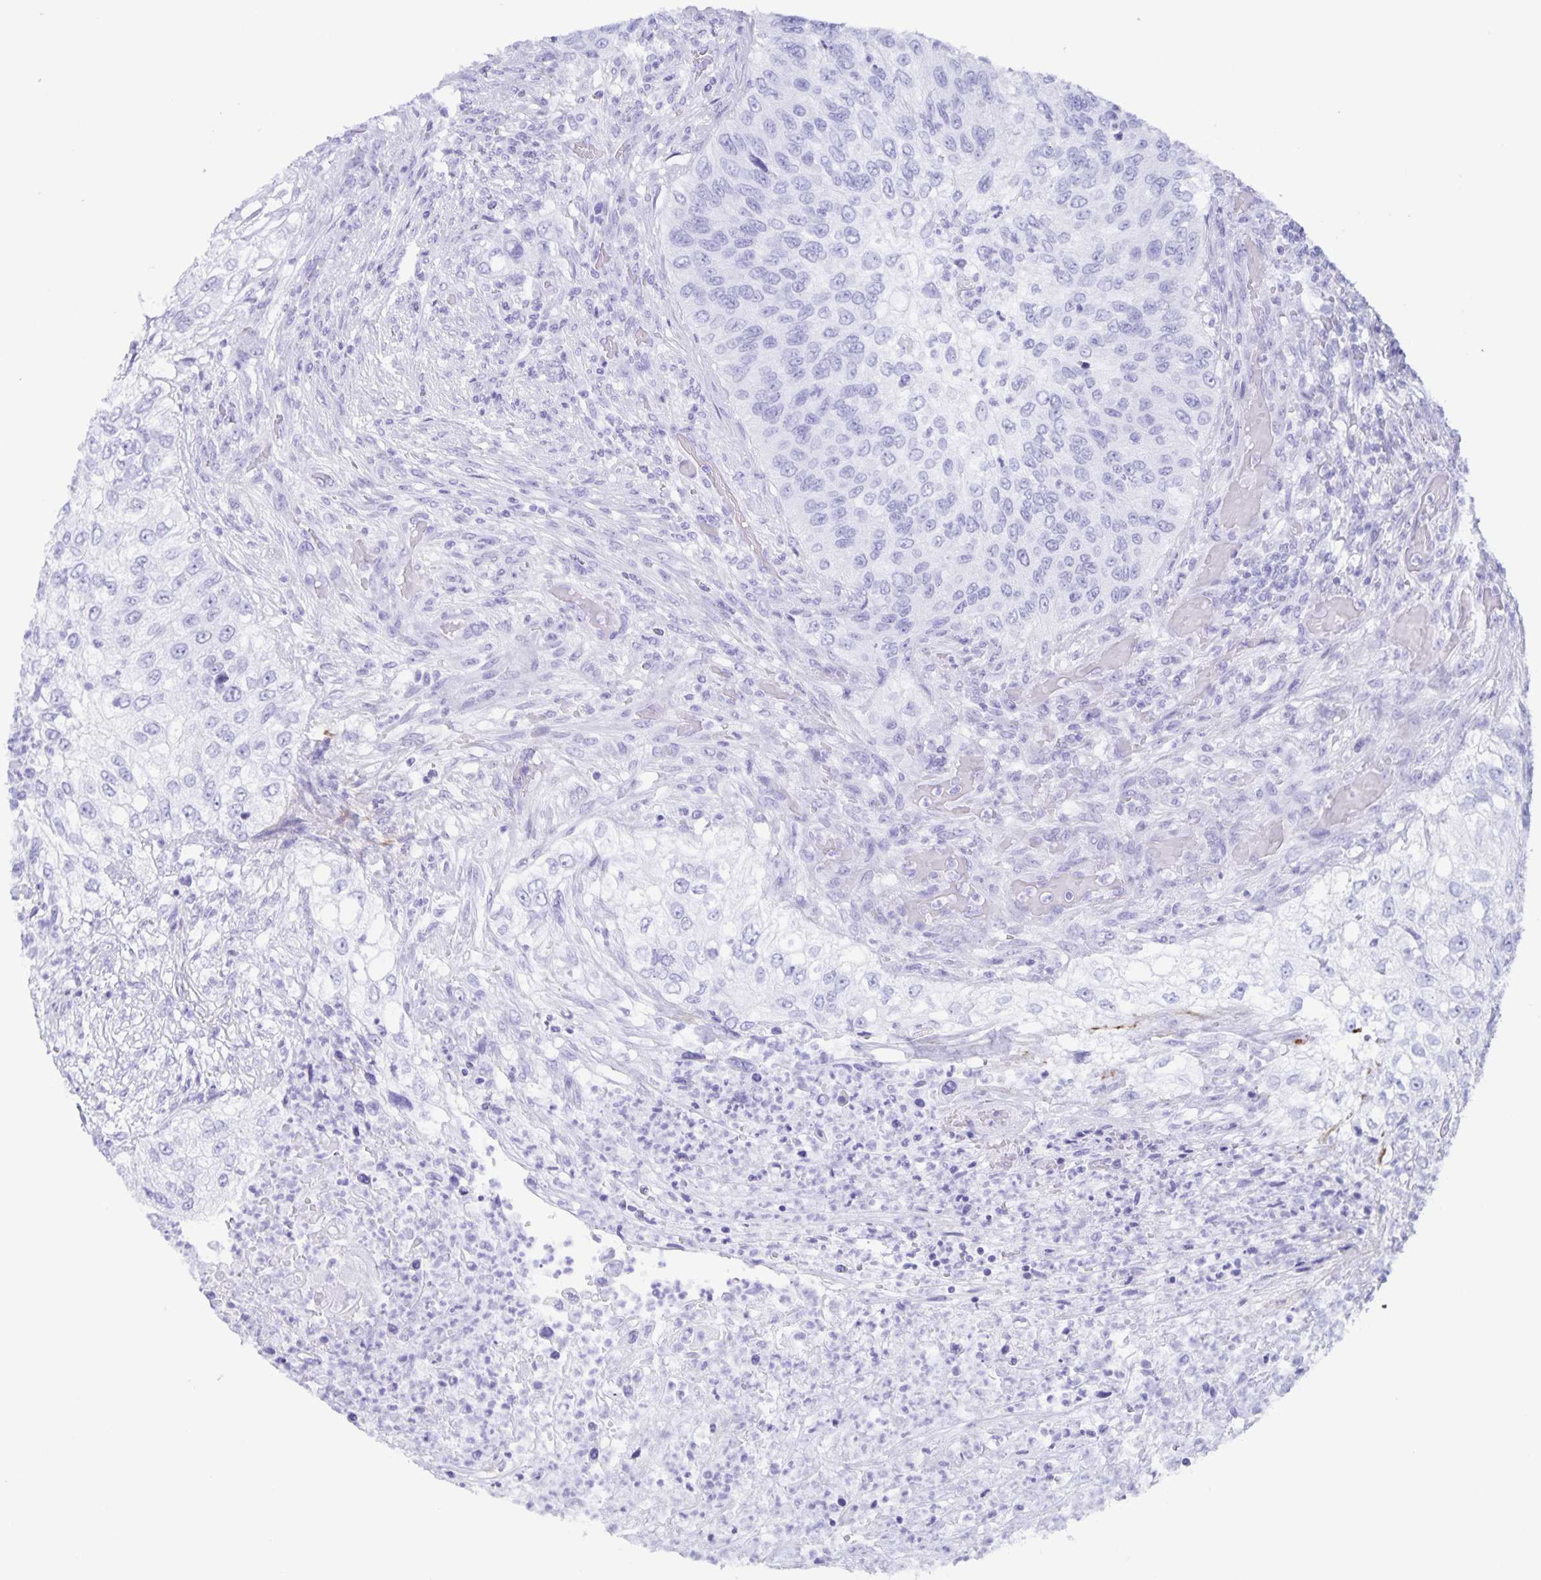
{"staining": {"intensity": "negative", "quantity": "none", "location": "none"}, "tissue": "urothelial cancer", "cell_type": "Tumor cells", "image_type": "cancer", "snomed": [{"axis": "morphology", "description": "Urothelial carcinoma, High grade"}, {"axis": "topography", "description": "Urinary bladder"}], "caption": "A histopathology image of human urothelial carcinoma (high-grade) is negative for staining in tumor cells.", "gene": "AQP4", "patient": {"sex": "female", "age": 60}}